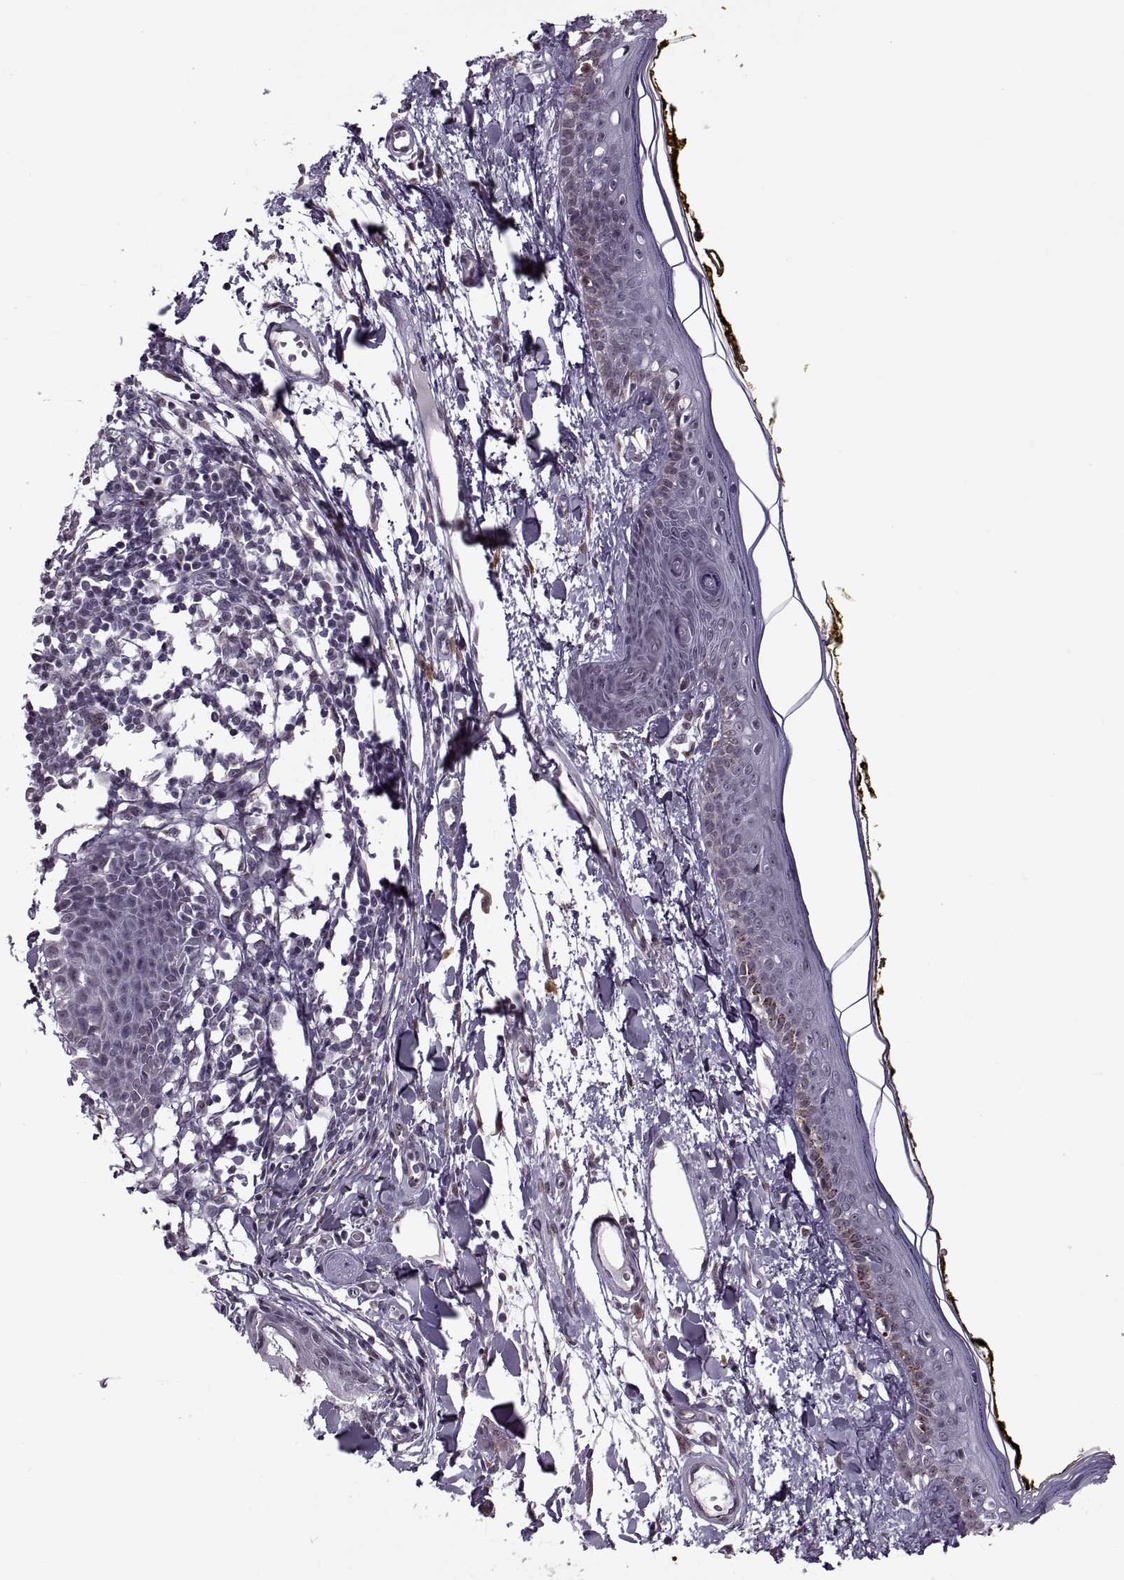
{"staining": {"intensity": "negative", "quantity": "none", "location": "none"}, "tissue": "skin", "cell_type": "Fibroblasts", "image_type": "normal", "snomed": [{"axis": "morphology", "description": "Normal tissue, NOS"}, {"axis": "topography", "description": "Skin"}], "caption": "There is no significant staining in fibroblasts of skin. (DAB IHC visualized using brightfield microscopy, high magnification).", "gene": "PRSS37", "patient": {"sex": "male", "age": 76}}